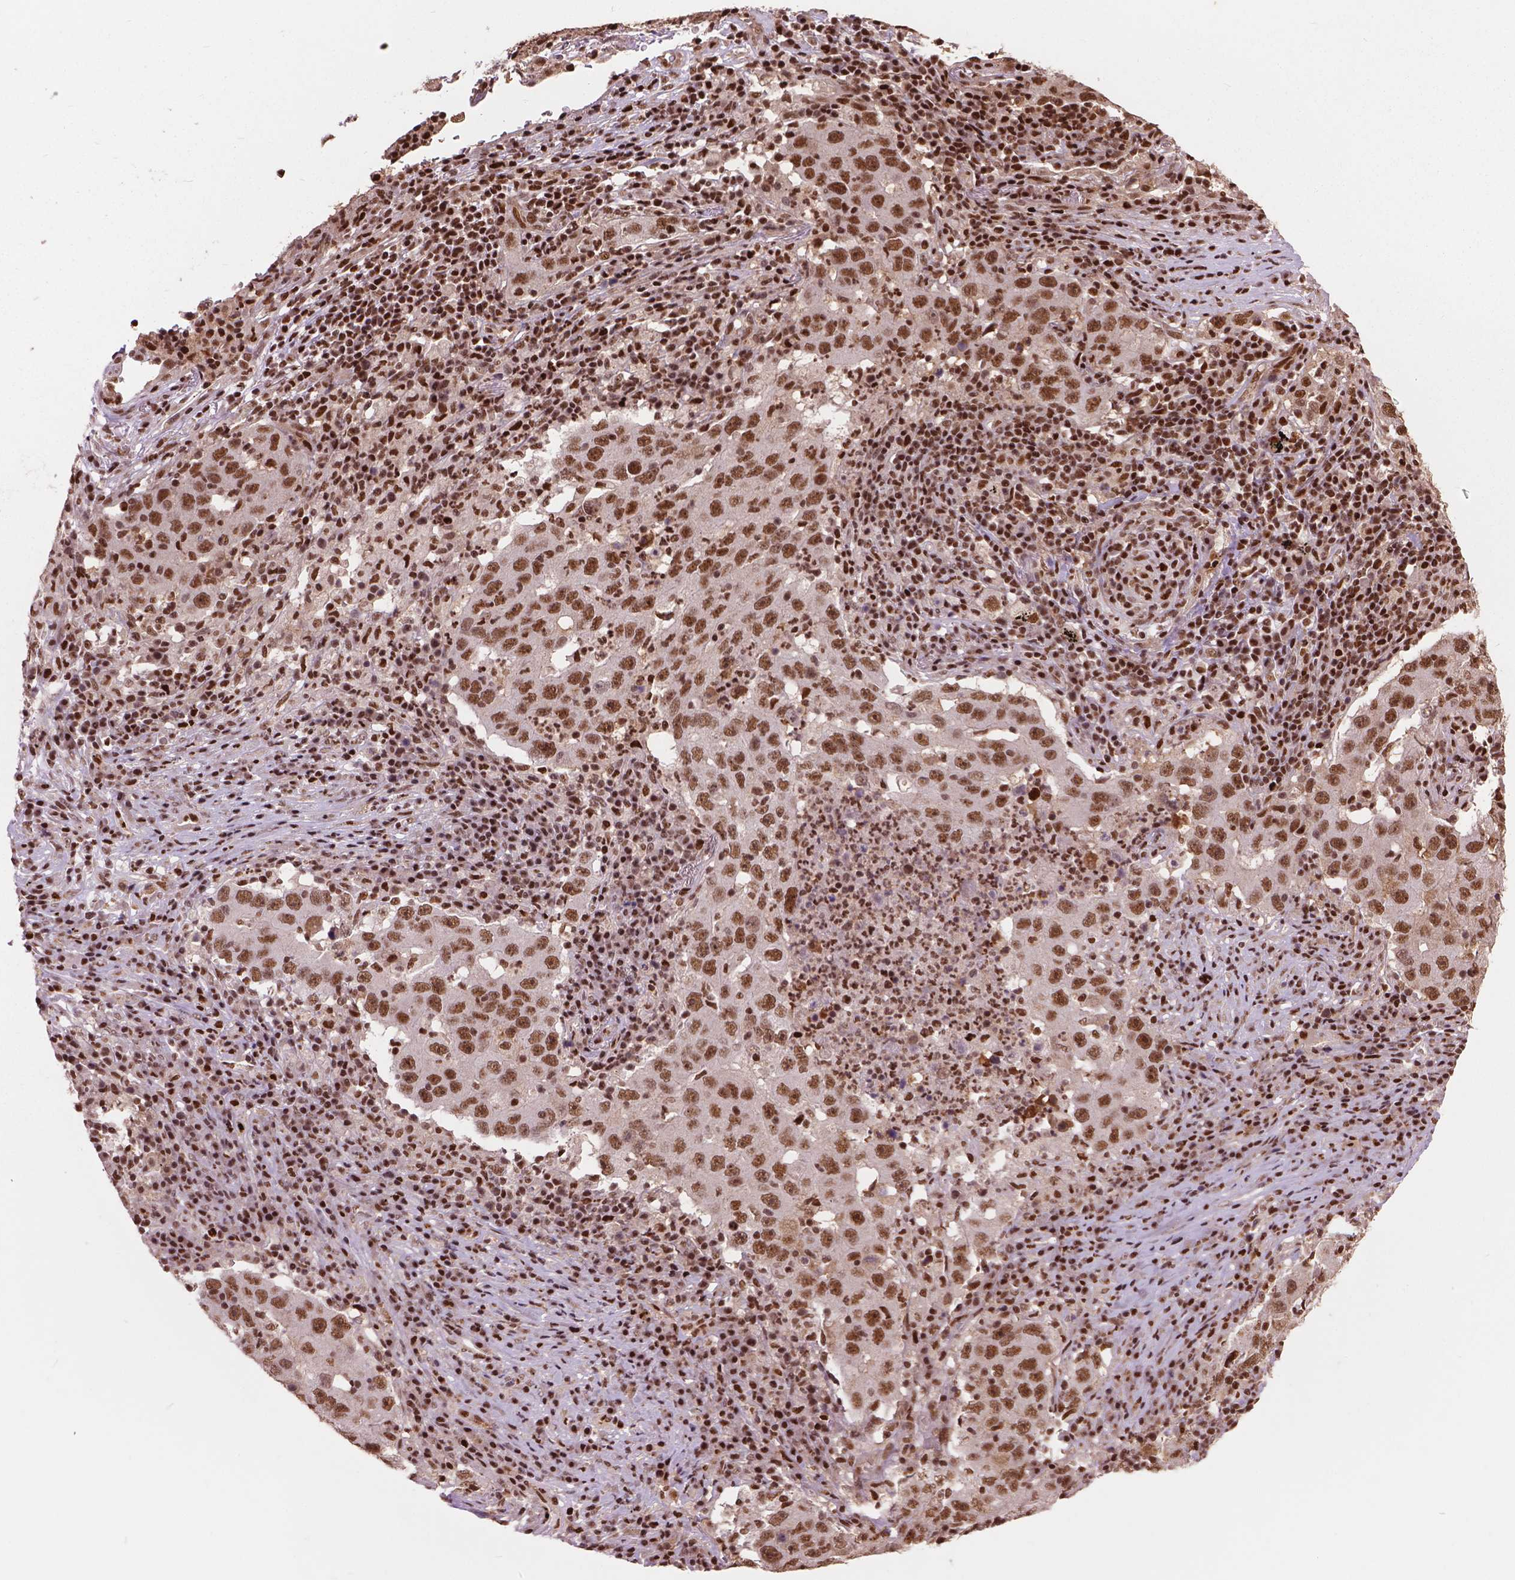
{"staining": {"intensity": "strong", "quantity": ">75%", "location": "nuclear"}, "tissue": "lung cancer", "cell_type": "Tumor cells", "image_type": "cancer", "snomed": [{"axis": "morphology", "description": "Adenocarcinoma, NOS"}, {"axis": "topography", "description": "Lung"}], "caption": "Lung cancer was stained to show a protein in brown. There is high levels of strong nuclear staining in about >75% of tumor cells.", "gene": "ANP32B", "patient": {"sex": "male", "age": 73}}